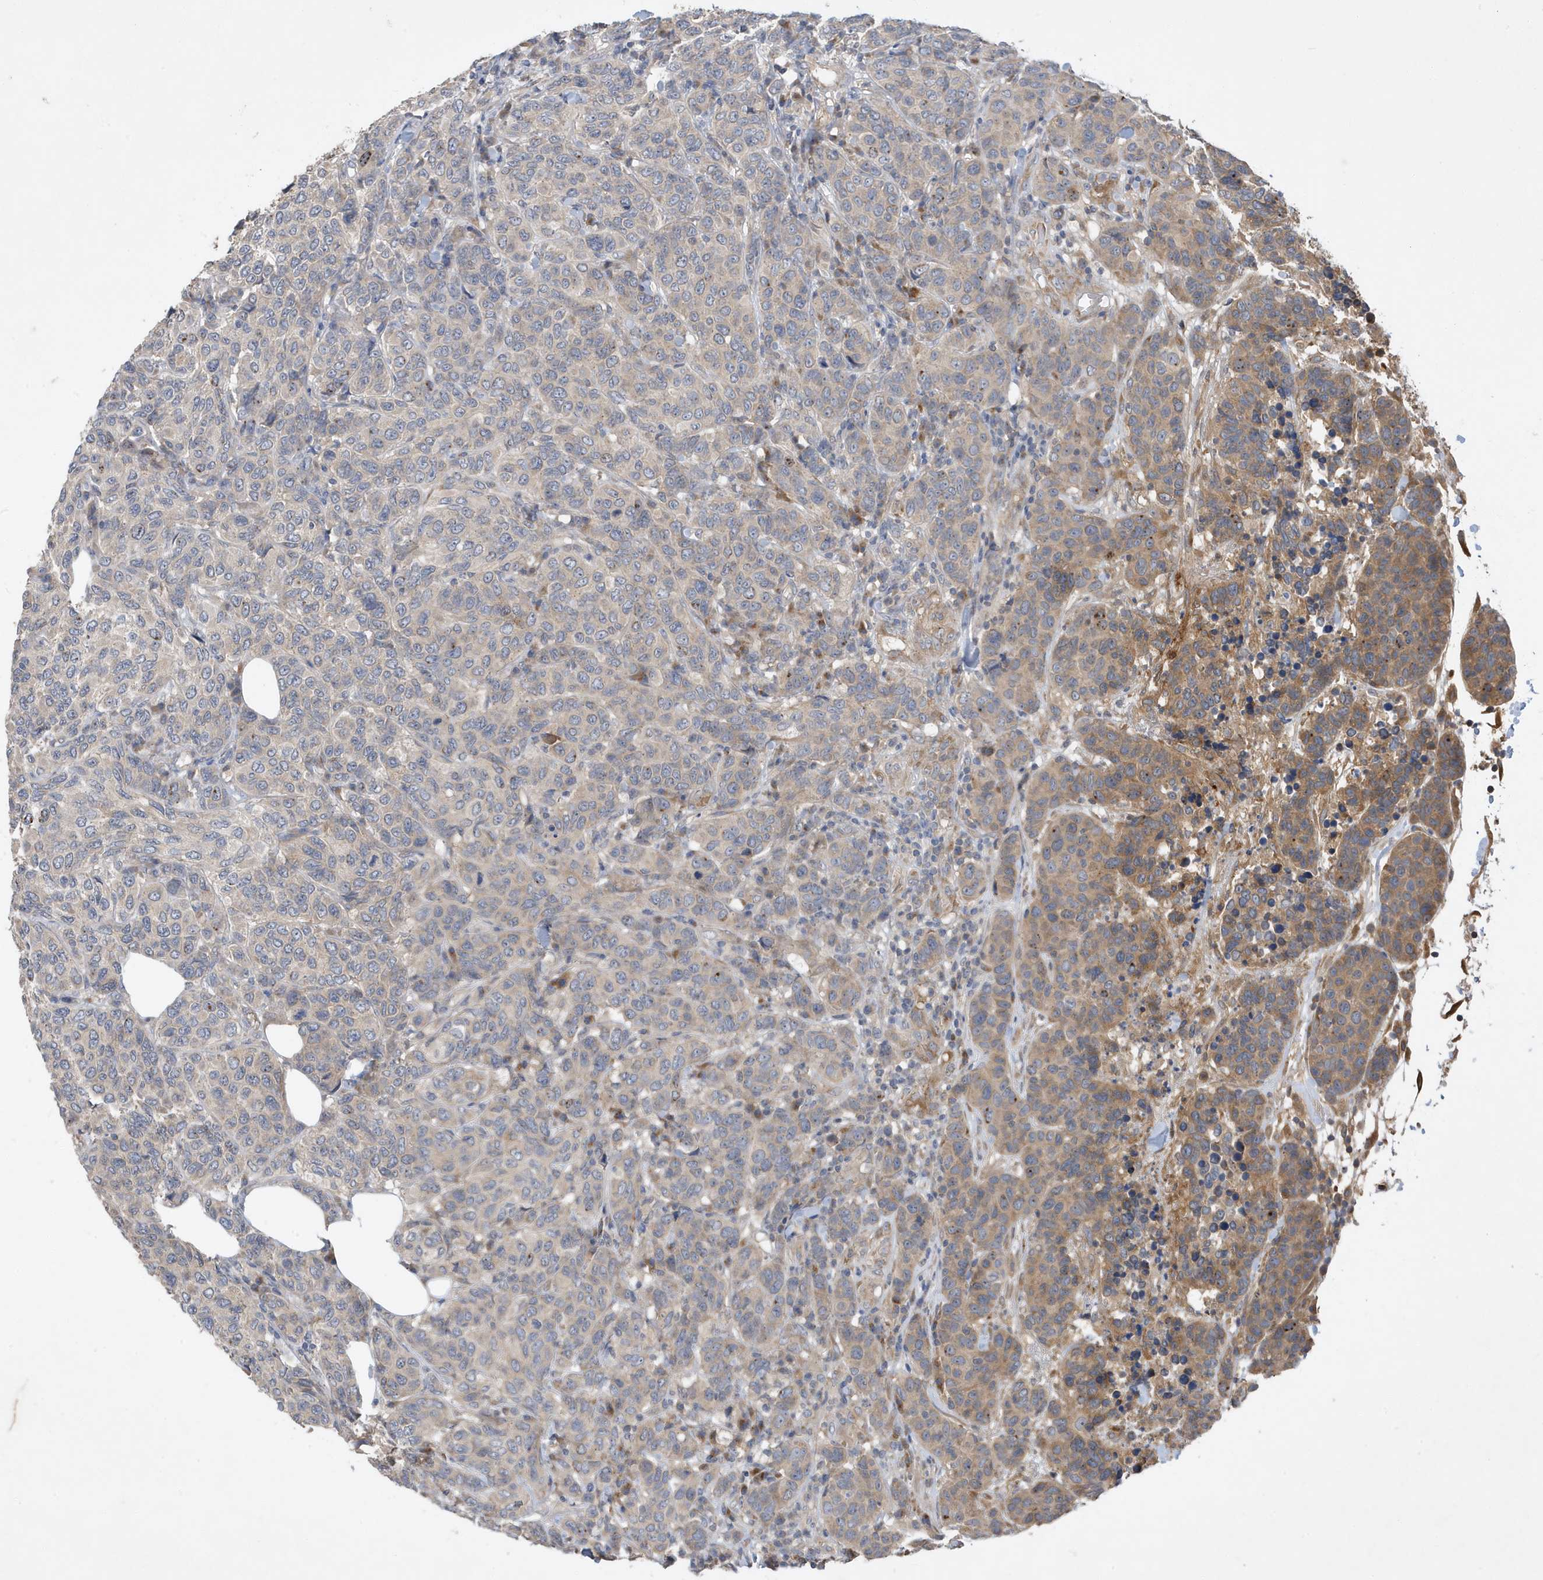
{"staining": {"intensity": "moderate", "quantity": "<25%", "location": "cytoplasmic/membranous"}, "tissue": "breast cancer", "cell_type": "Tumor cells", "image_type": "cancer", "snomed": [{"axis": "morphology", "description": "Duct carcinoma"}, {"axis": "topography", "description": "Breast"}], "caption": "Immunohistochemical staining of breast cancer displays moderate cytoplasmic/membranous protein positivity in about <25% of tumor cells.", "gene": "LAPTM4A", "patient": {"sex": "female", "age": 55}}